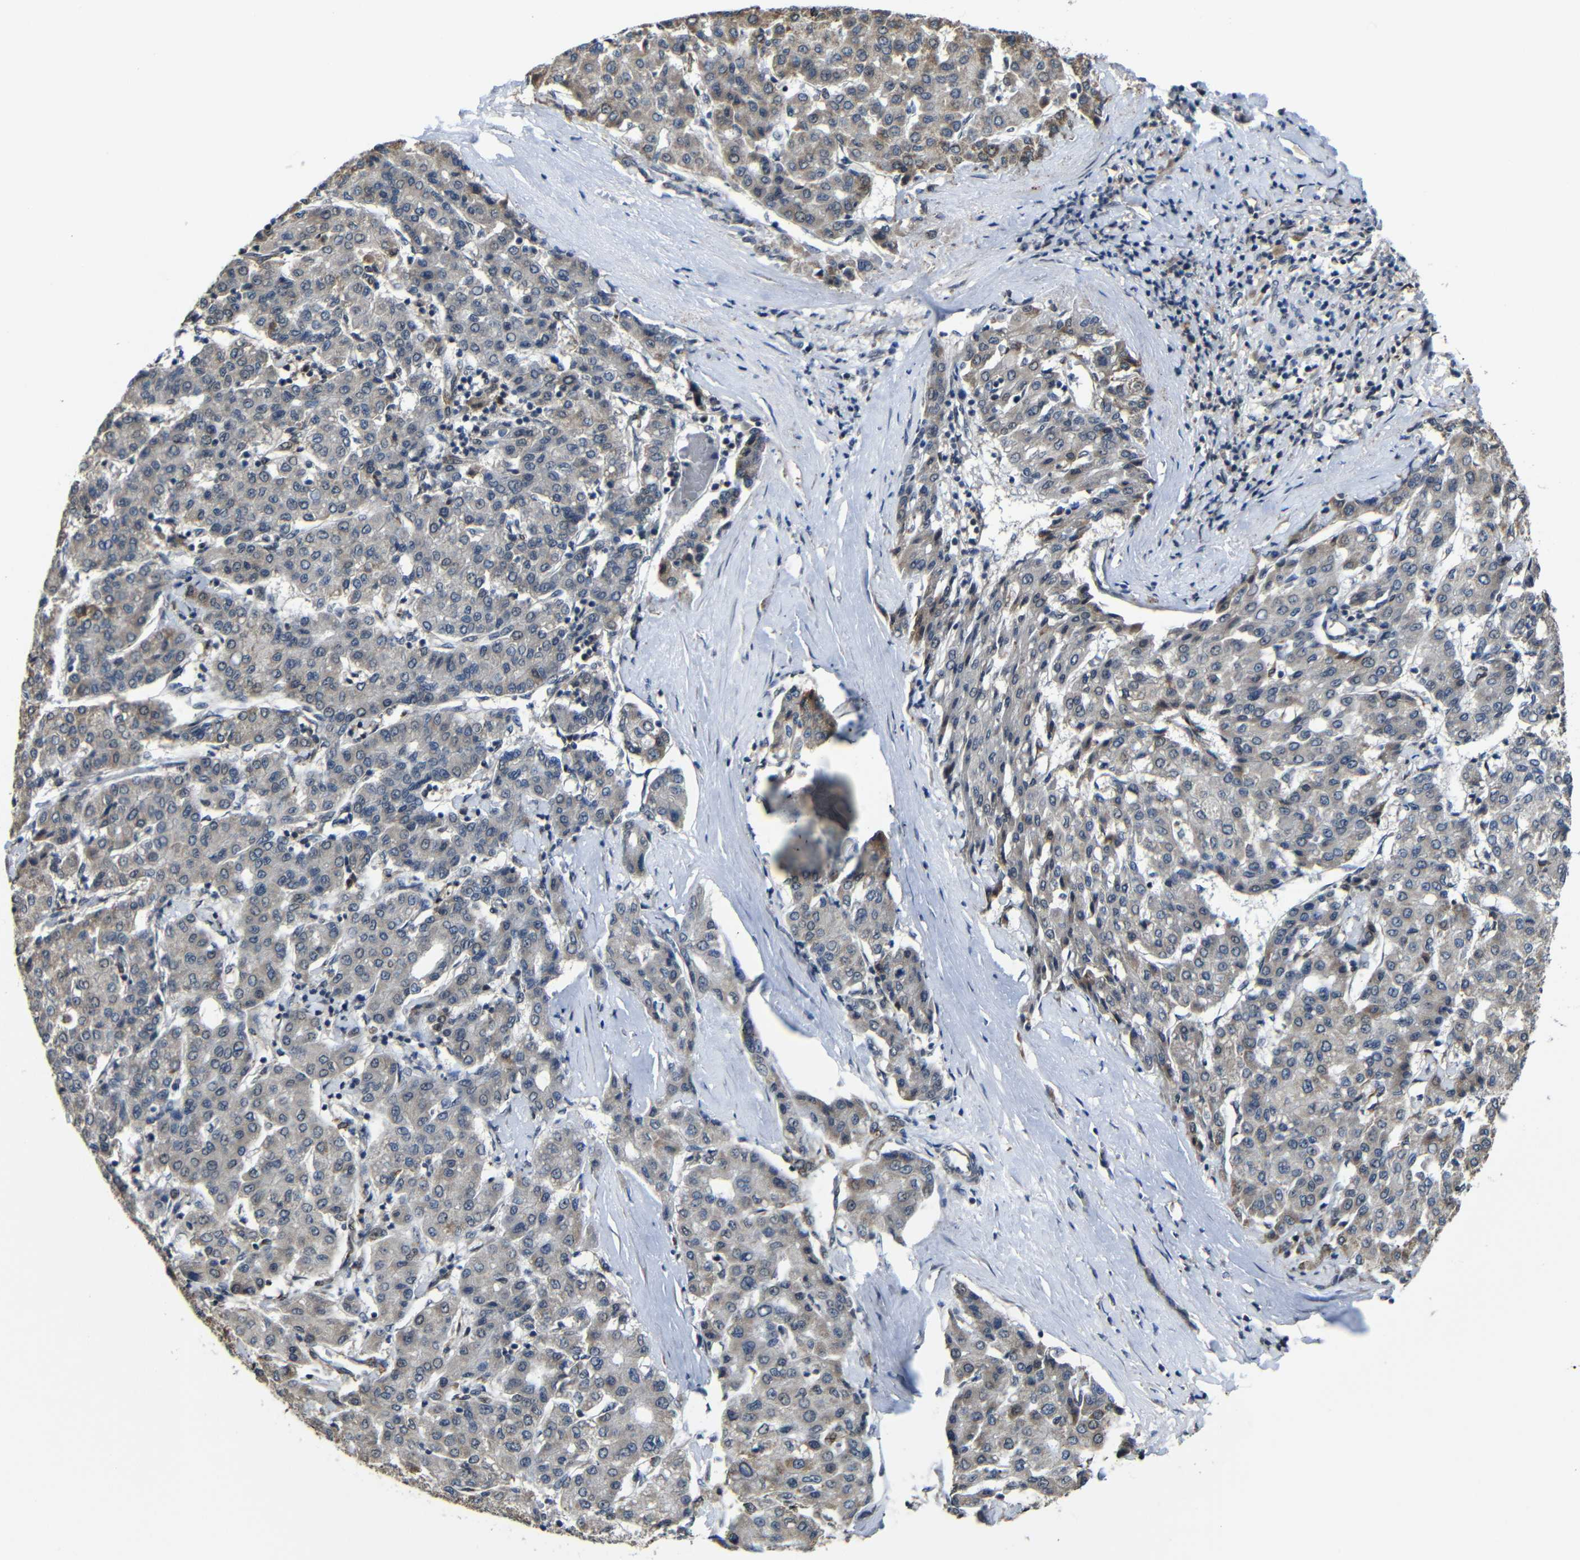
{"staining": {"intensity": "weak", "quantity": "<25%", "location": "cytoplasmic/membranous"}, "tissue": "liver cancer", "cell_type": "Tumor cells", "image_type": "cancer", "snomed": [{"axis": "morphology", "description": "Carcinoma, Hepatocellular, NOS"}, {"axis": "topography", "description": "Liver"}], "caption": "High power microscopy micrograph of an immunohistochemistry (IHC) photomicrograph of liver cancer, revealing no significant expression in tumor cells. (DAB immunohistochemistry with hematoxylin counter stain).", "gene": "FAM172A", "patient": {"sex": "male", "age": 65}}